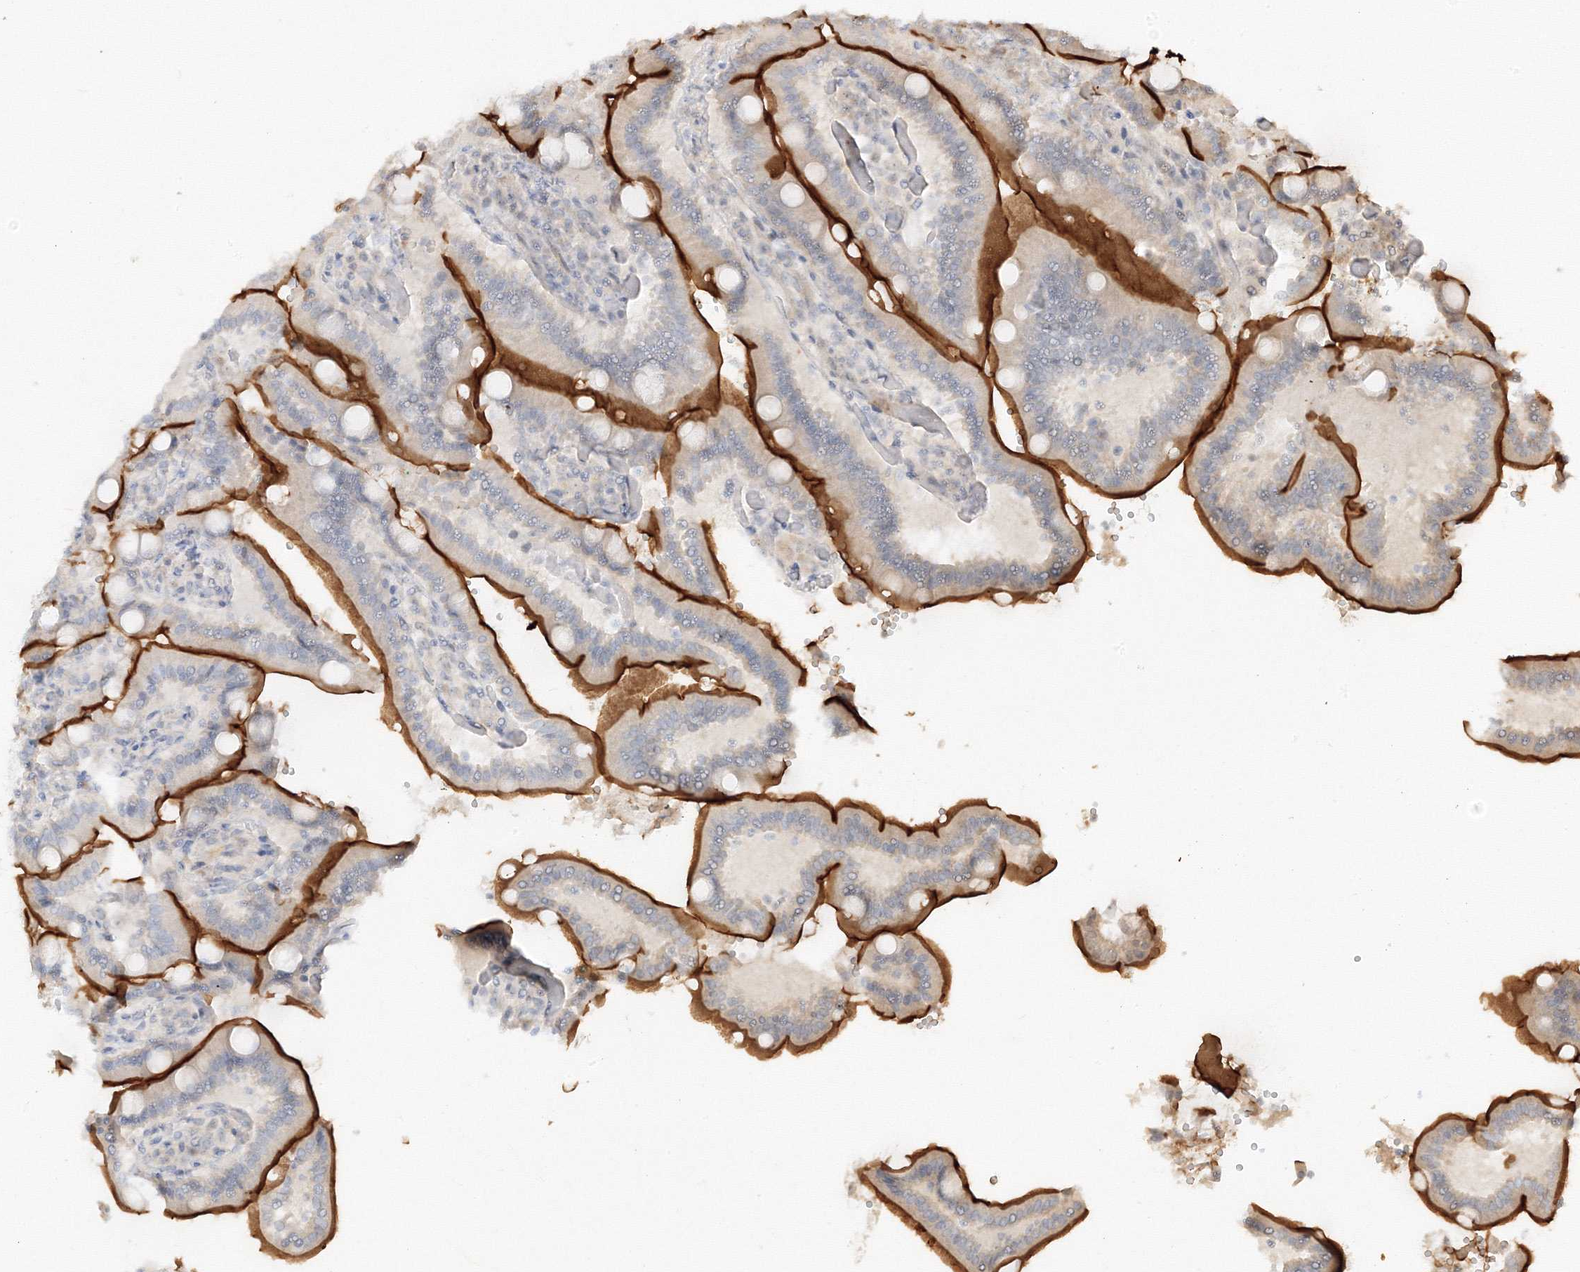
{"staining": {"intensity": "moderate", "quantity": "25%-75%", "location": "cytoplasmic/membranous"}, "tissue": "duodenum", "cell_type": "Glandular cells", "image_type": "normal", "snomed": [{"axis": "morphology", "description": "Normal tissue, NOS"}, {"axis": "topography", "description": "Duodenum"}], "caption": "A brown stain shows moderate cytoplasmic/membranous staining of a protein in glandular cells of normal human duodenum. (IHC, brightfield microscopy, high magnification).", "gene": "ETAA1", "patient": {"sex": "female", "age": 62}}